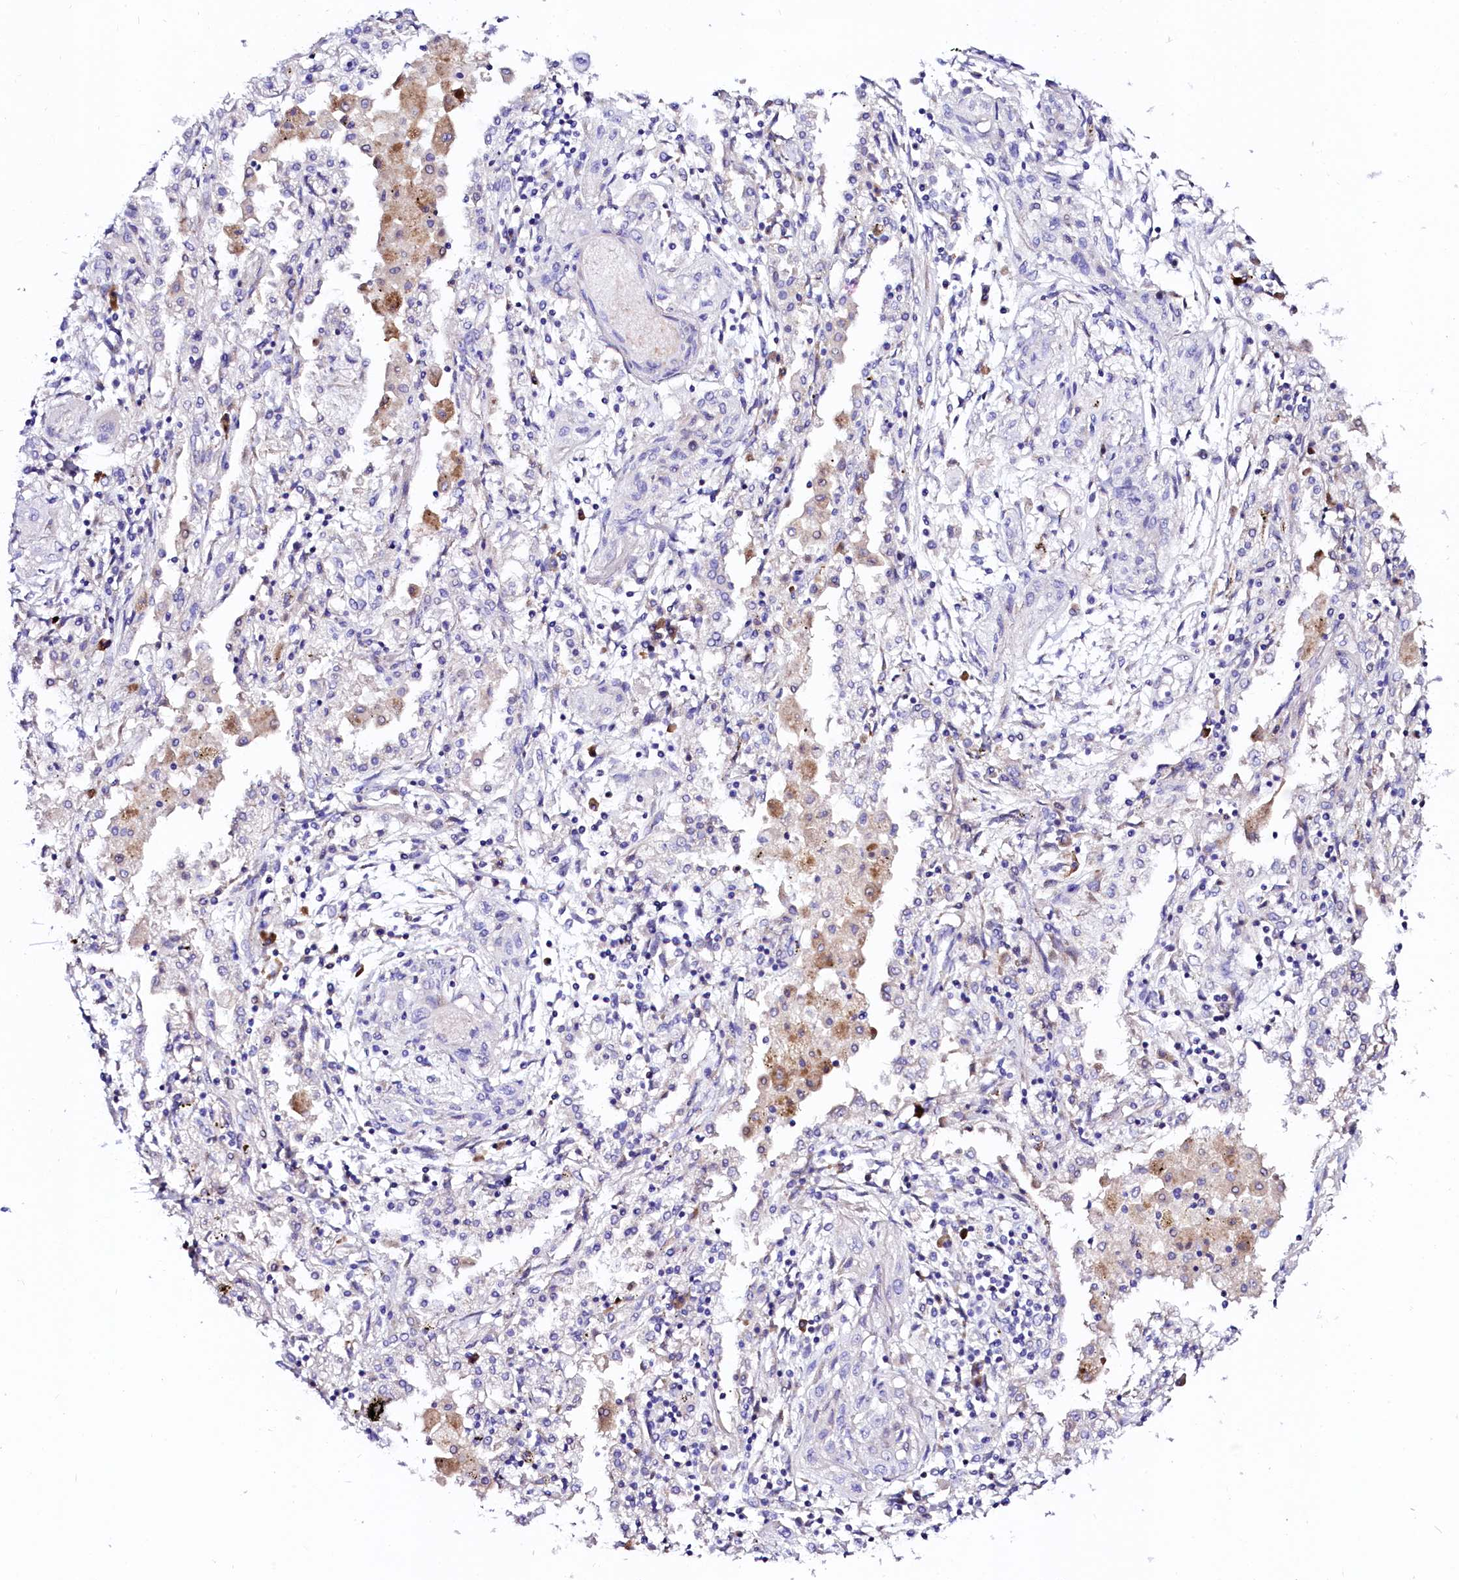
{"staining": {"intensity": "negative", "quantity": "none", "location": "none"}, "tissue": "lung cancer", "cell_type": "Tumor cells", "image_type": "cancer", "snomed": [{"axis": "morphology", "description": "Squamous cell carcinoma, NOS"}, {"axis": "topography", "description": "Lung"}], "caption": "High magnification brightfield microscopy of squamous cell carcinoma (lung) stained with DAB (3,3'-diaminobenzidine) (brown) and counterstained with hematoxylin (blue): tumor cells show no significant staining. (DAB immunohistochemistry (IHC), high magnification).", "gene": "BTBD16", "patient": {"sex": "female", "age": 47}}